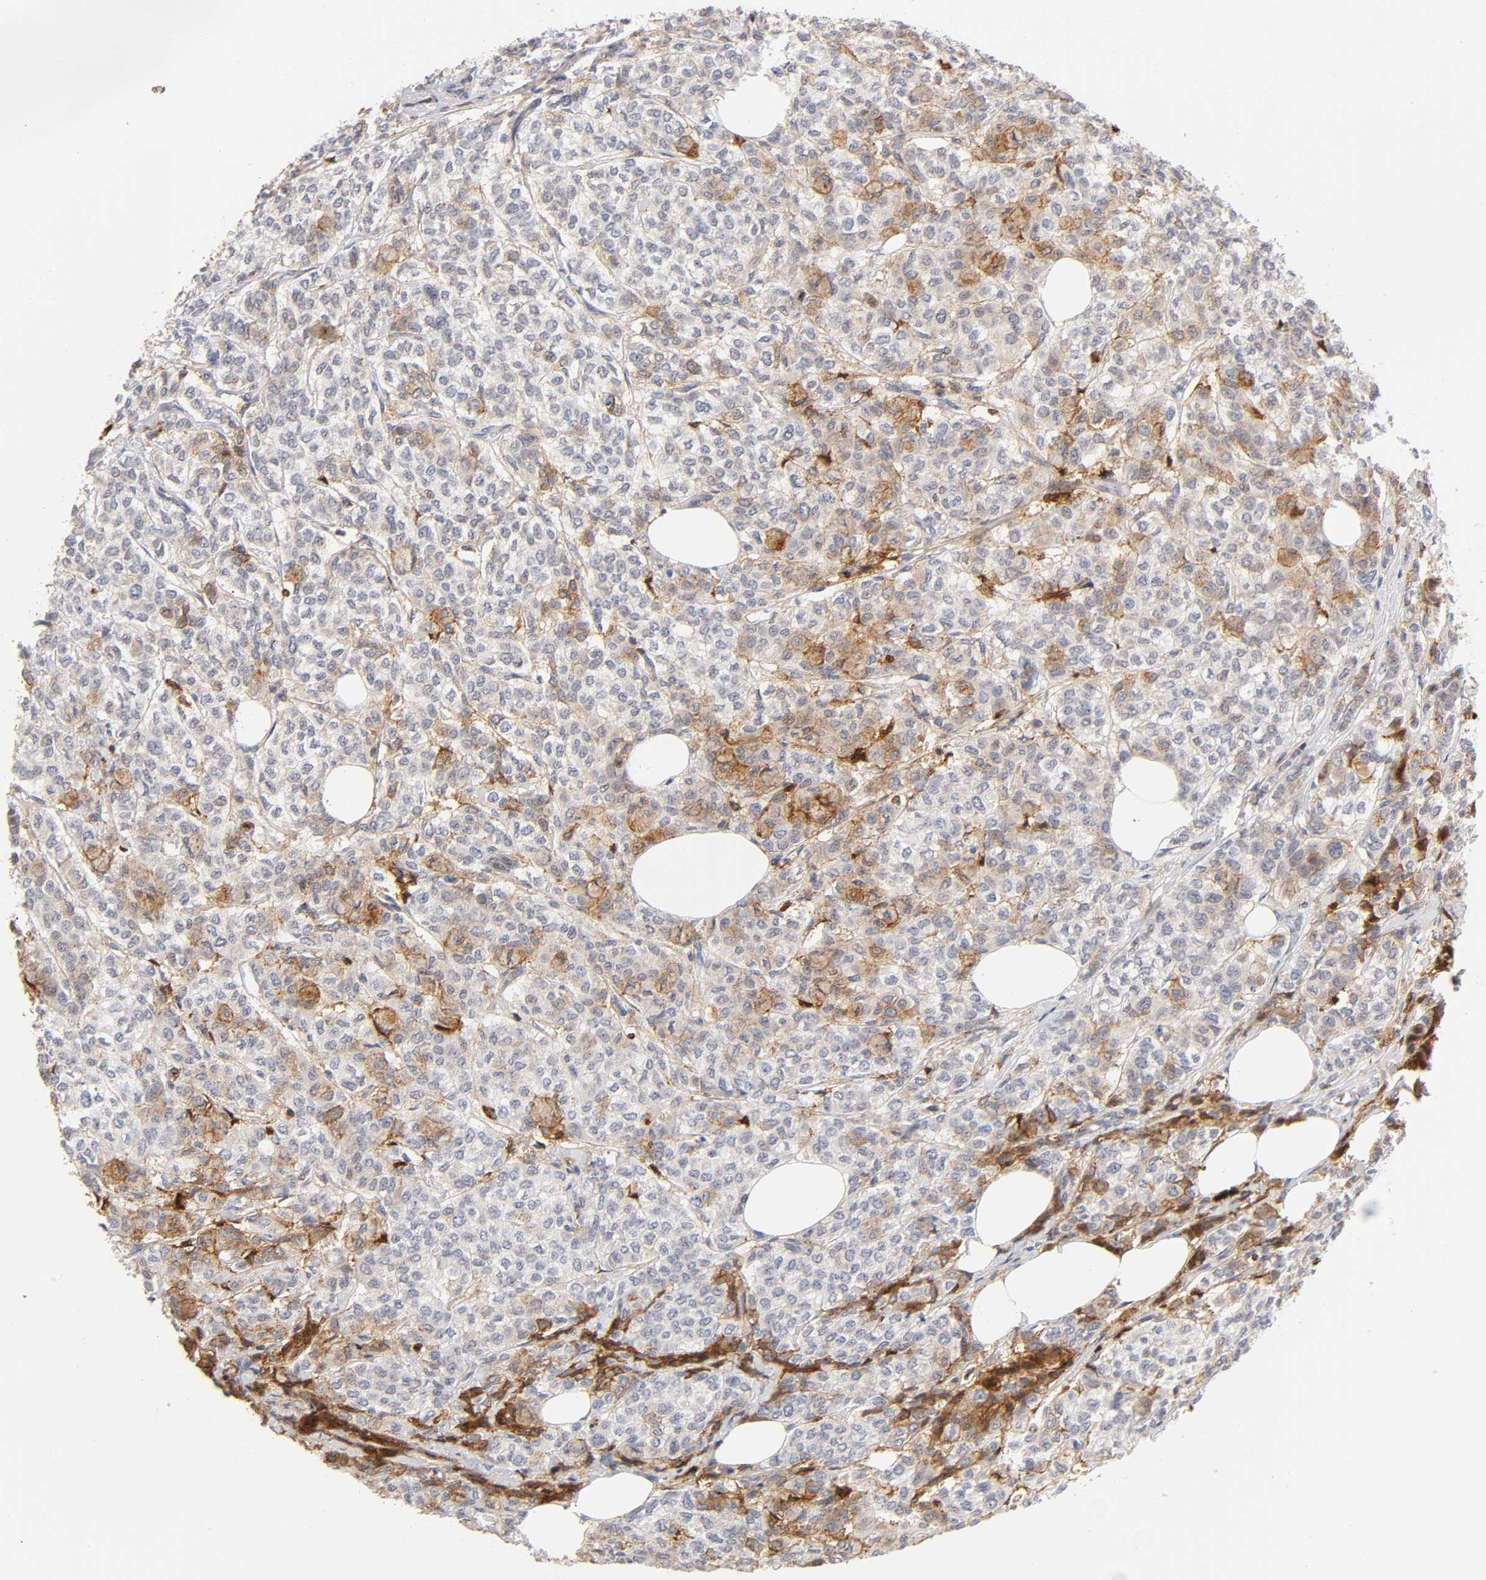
{"staining": {"intensity": "moderate", "quantity": "25%-75%", "location": "cytoplasmic/membranous"}, "tissue": "breast cancer", "cell_type": "Tumor cells", "image_type": "cancer", "snomed": [{"axis": "morphology", "description": "Lobular carcinoma"}, {"axis": "topography", "description": "Breast"}], "caption": "Tumor cells demonstrate moderate cytoplasmic/membranous staining in about 25%-75% of cells in lobular carcinoma (breast).", "gene": "ANXA7", "patient": {"sex": "female", "age": 60}}